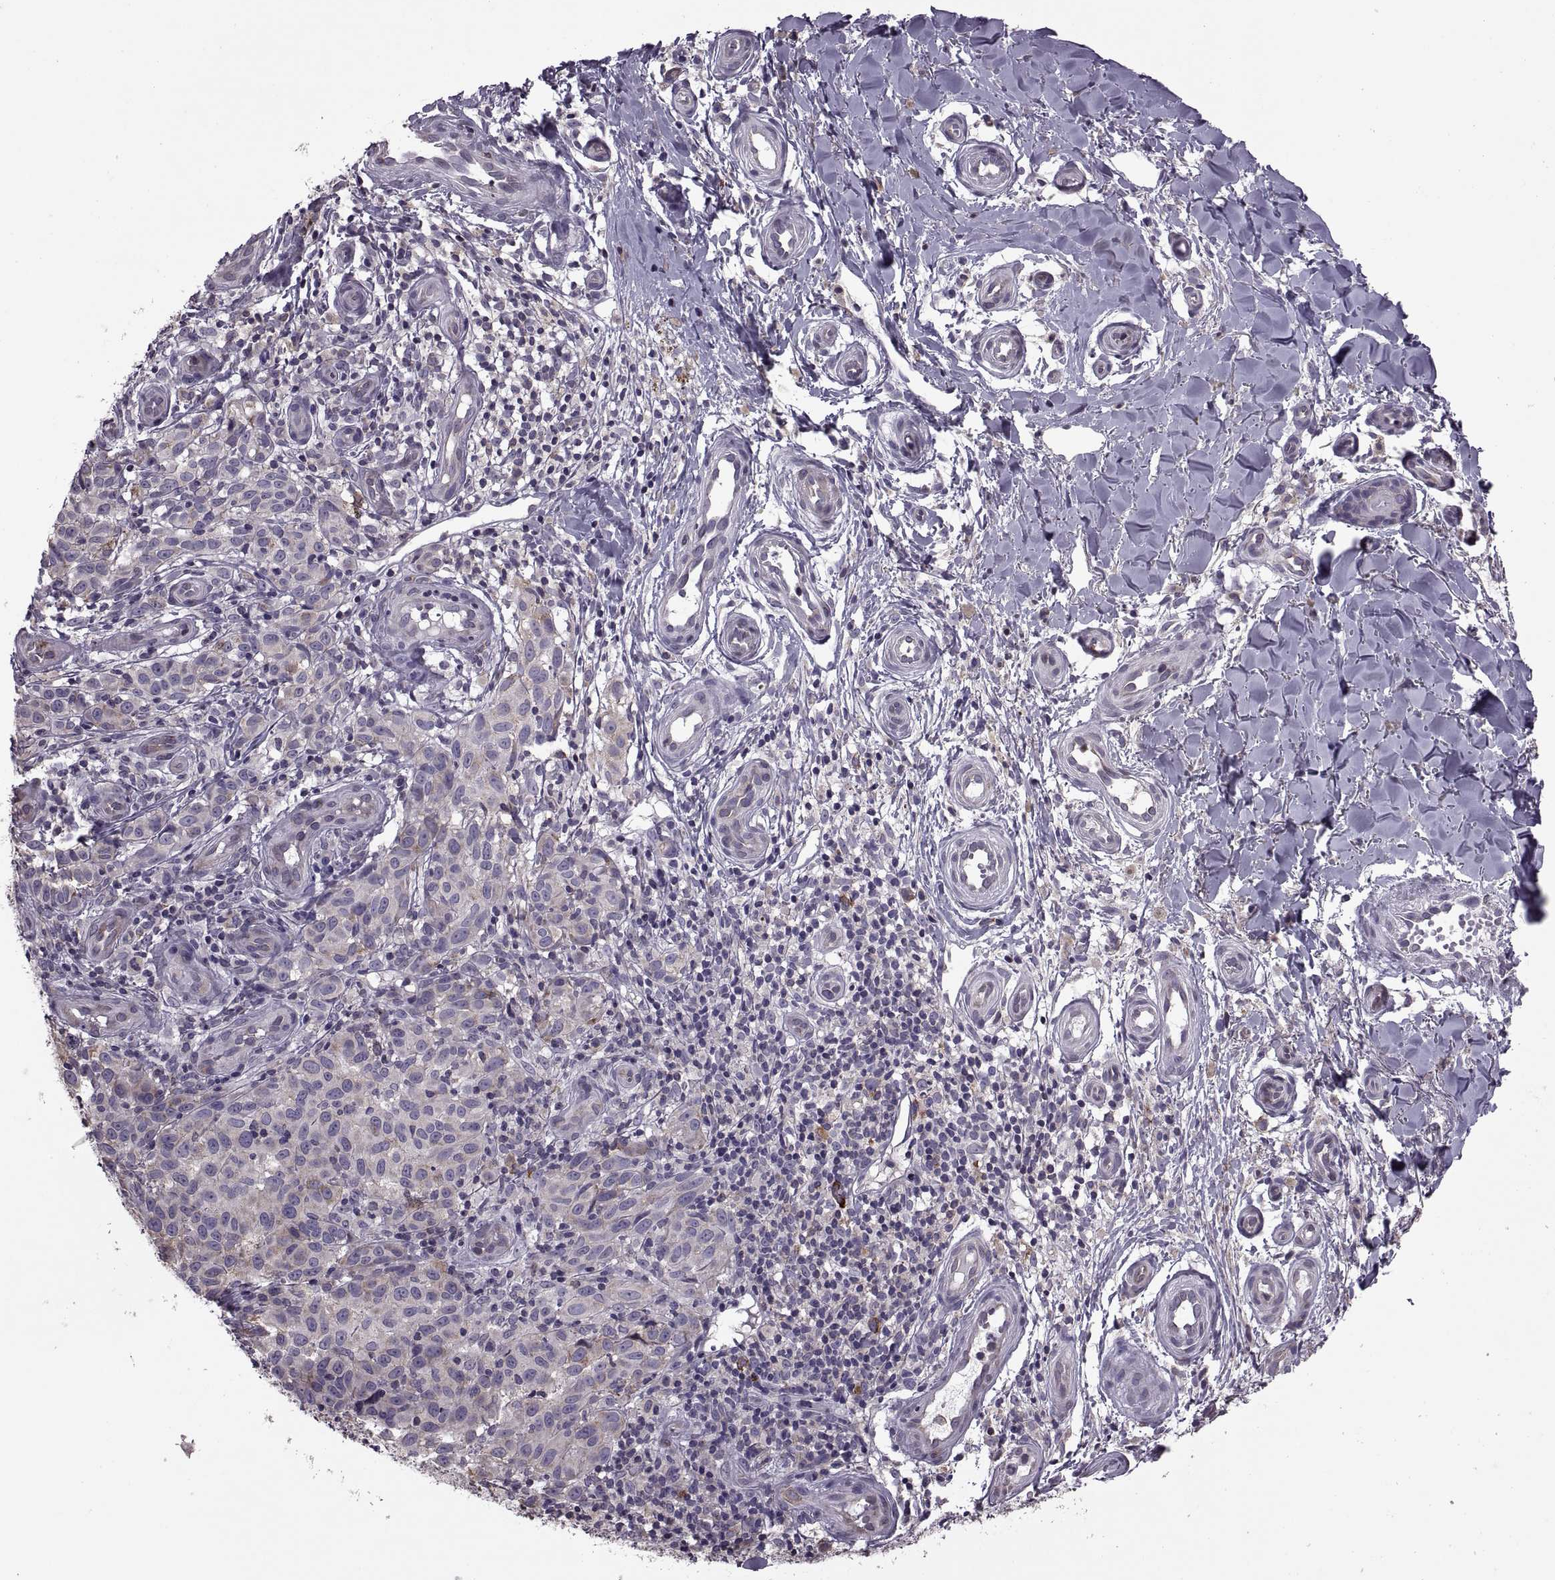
{"staining": {"intensity": "weak", "quantity": "25%-75%", "location": "cytoplasmic/membranous"}, "tissue": "melanoma", "cell_type": "Tumor cells", "image_type": "cancer", "snomed": [{"axis": "morphology", "description": "Malignant melanoma, NOS"}, {"axis": "topography", "description": "Skin"}], "caption": "A brown stain highlights weak cytoplasmic/membranous staining of a protein in human malignant melanoma tumor cells.", "gene": "PABPC1", "patient": {"sex": "female", "age": 53}}